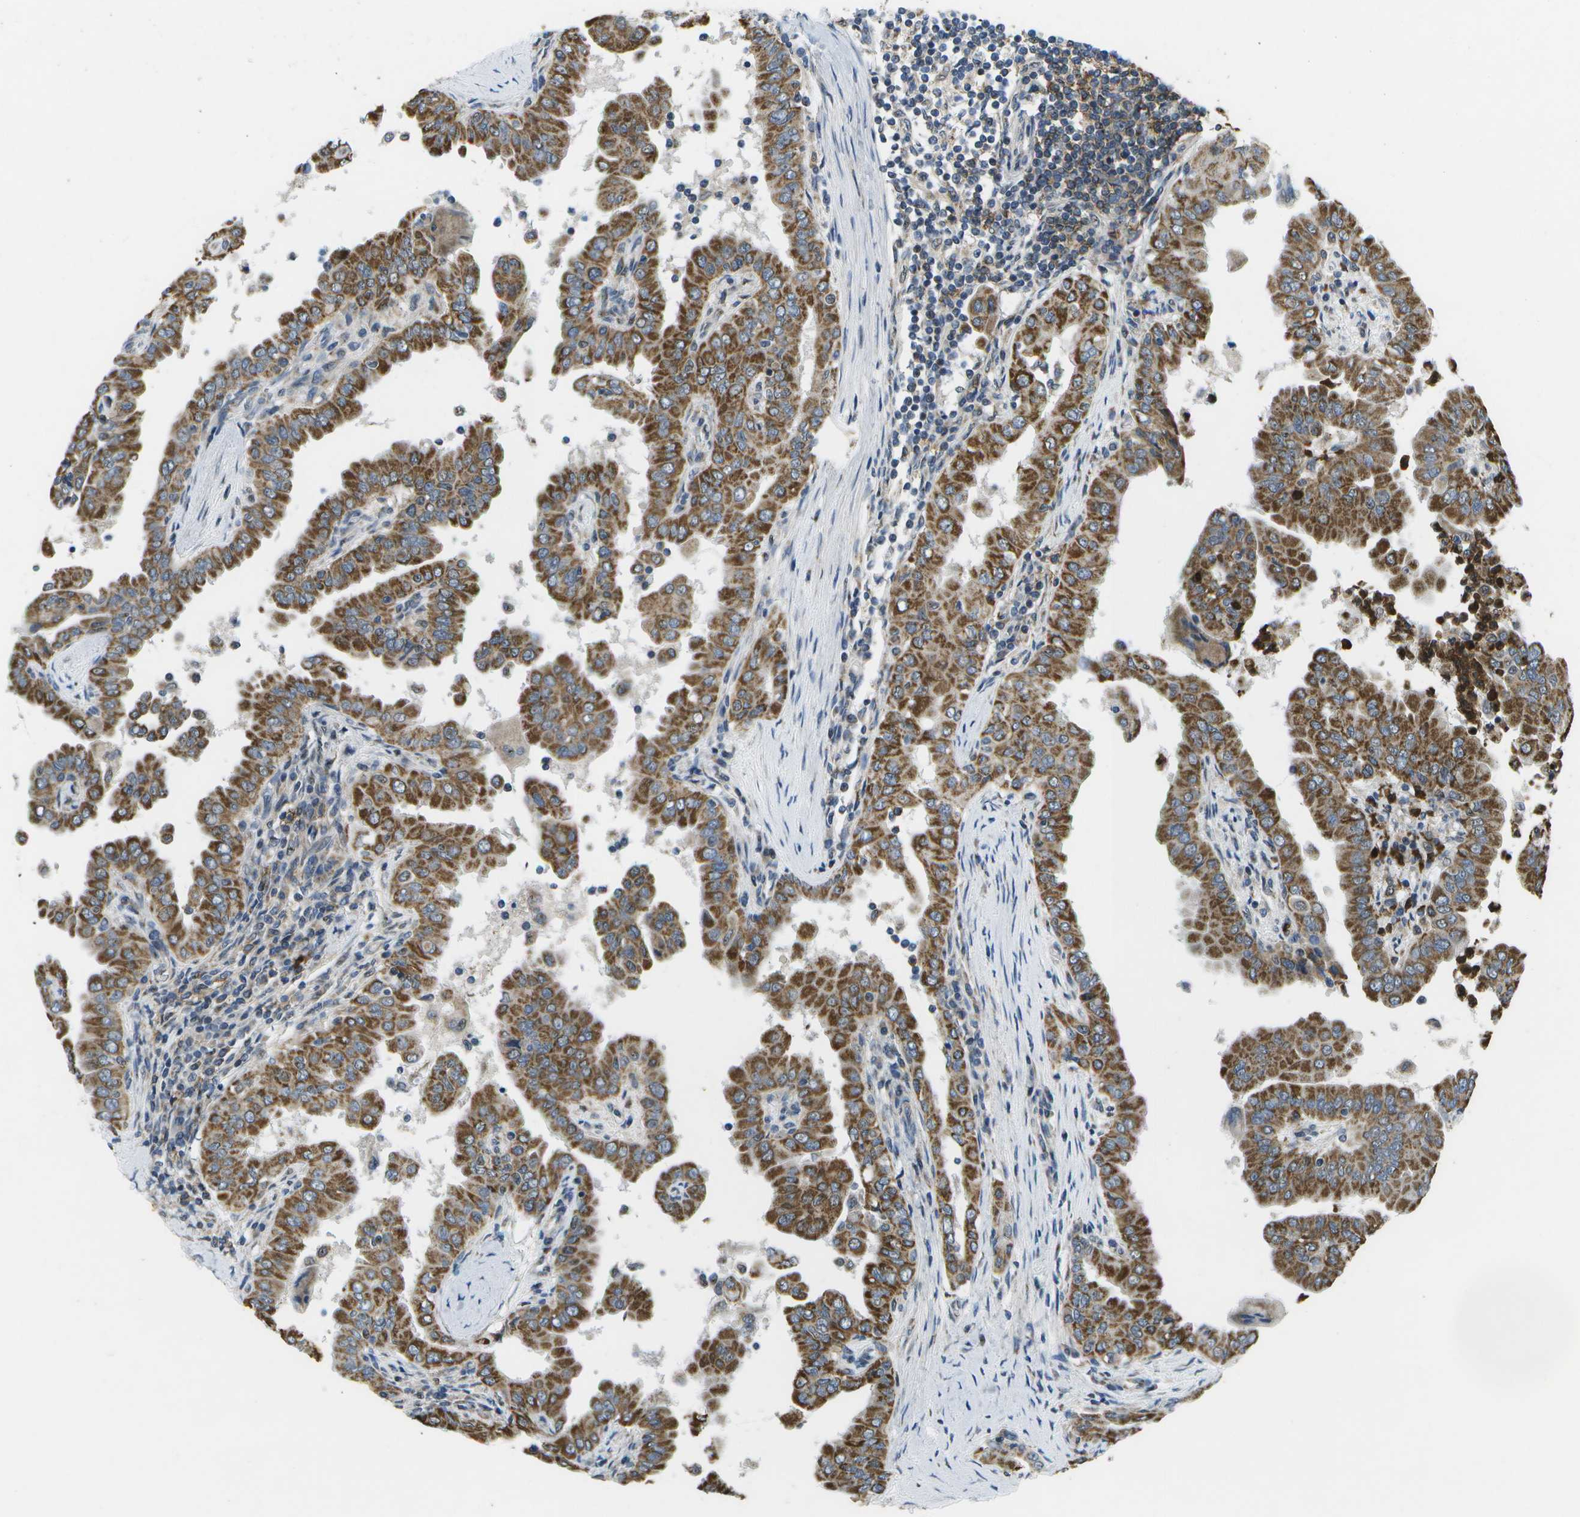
{"staining": {"intensity": "moderate", "quantity": ">75%", "location": "cytoplasmic/membranous"}, "tissue": "thyroid cancer", "cell_type": "Tumor cells", "image_type": "cancer", "snomed": [{"axis": "morphology", "description": "Papillary adenocarcinoma, NOS"}, {"axis": "topography", "description": "Thyroid gland"}], "caption": "Approximately >75% of tumor cells in thyroid cancer (papillary adenocarcinoma) demonstrate moderate cytoplasmic/membranous protein expression as visualized by brown immunohistochemical staining.", "gene": "GALNT15", "patient": {"sex": "male", "age": 33}}